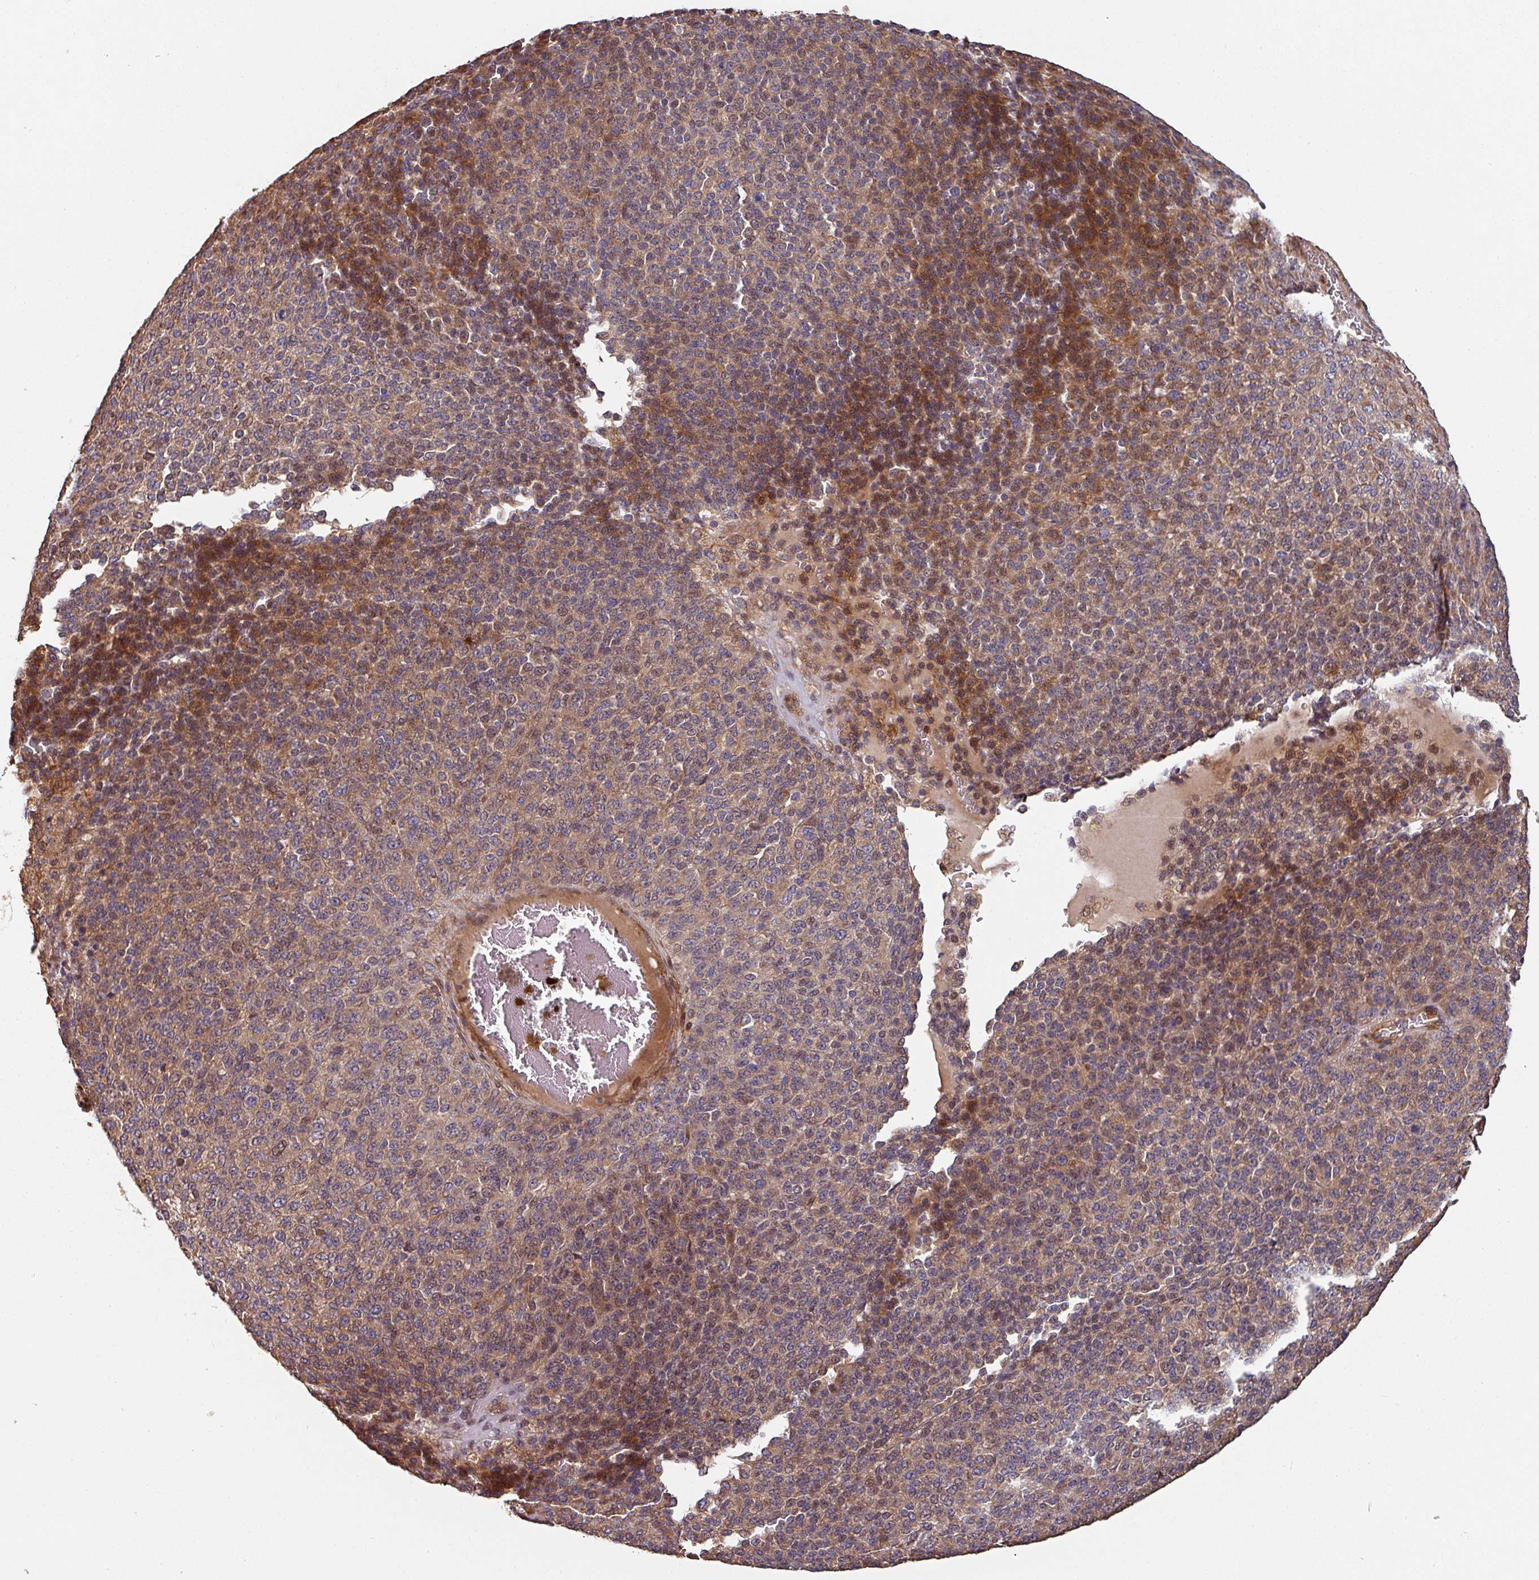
{"staining": {"intensity": "moderate", "quantity": "25%-75%", "location": "cytoplasmic/membranous"}, "tissue": "melanoma", "cell_type": "Tumor cells", "image_type": "cancer", "snomed": [{"axis": "morphology", "description": "Malignant melanoma, Metastatic site"}, {"axis": "topography", "description": "Brain"}], "caption": "Tumor cells reveal medium levels of moderate cytoplasmic/membranous staining in approximately 25%-75% of cells in malignant melanoma (metastatic site).", "gene": "SIK1", "patient": {"sex": "female", "age": 56}}